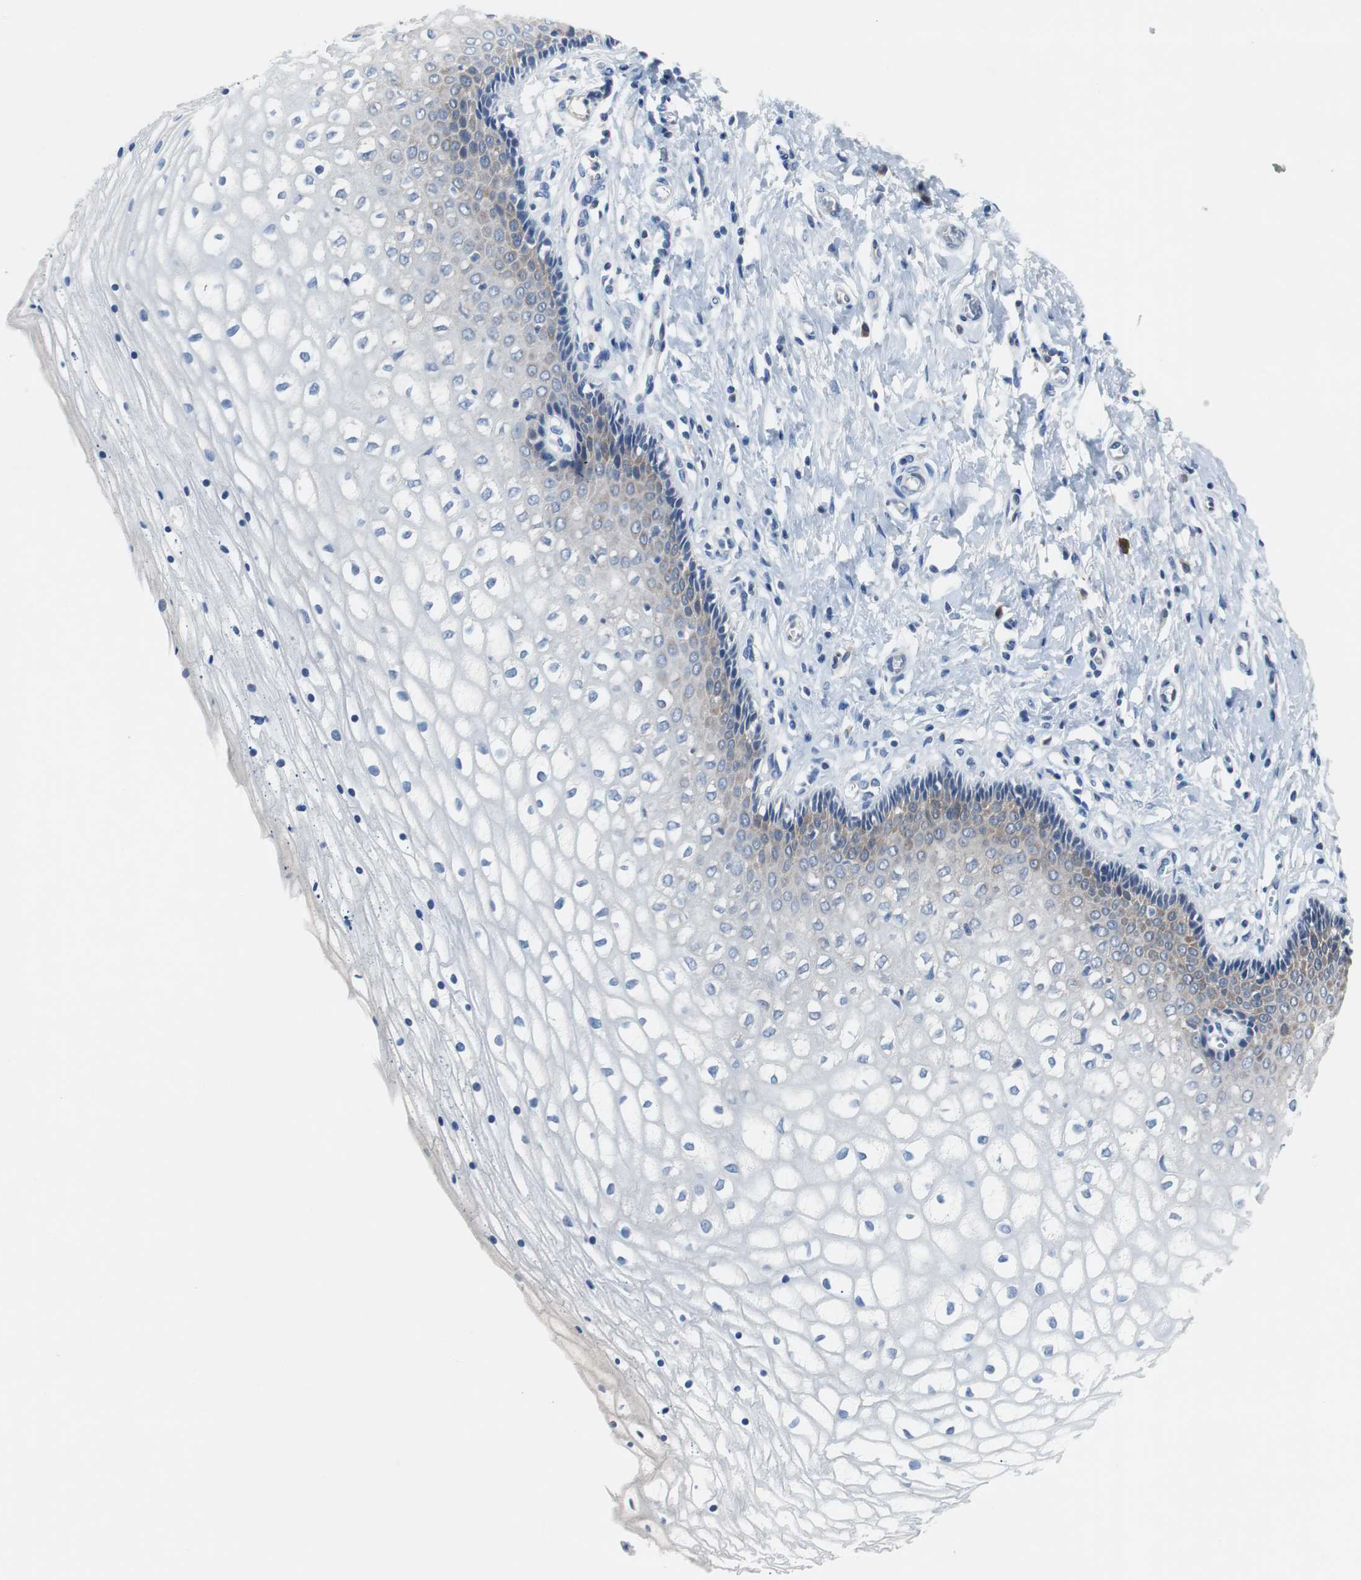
{"staining": {"intensity": "weak", "quantity": "<25%", "location": "cytoplasmic/membranous"}, "tissue": "vagina", "cell_type": "Squamous epithelial cells", "image_type": "normal", "snomed": [{"axis": "morphology", "description": "Normal tissue, NOS"}, {"axis": "topography", "description": "Soft tissue"}, {"axis": "topography", "description": "Vagina"}], "caption": "A high-resolution photomicrograph shows IHC staining of normal vagina, which shows no significant staining in squamous epithelial cells. Nuclei are stained in blue.", "gene": "EEF2K", "patient": {"sex": "female", "age": 61}}